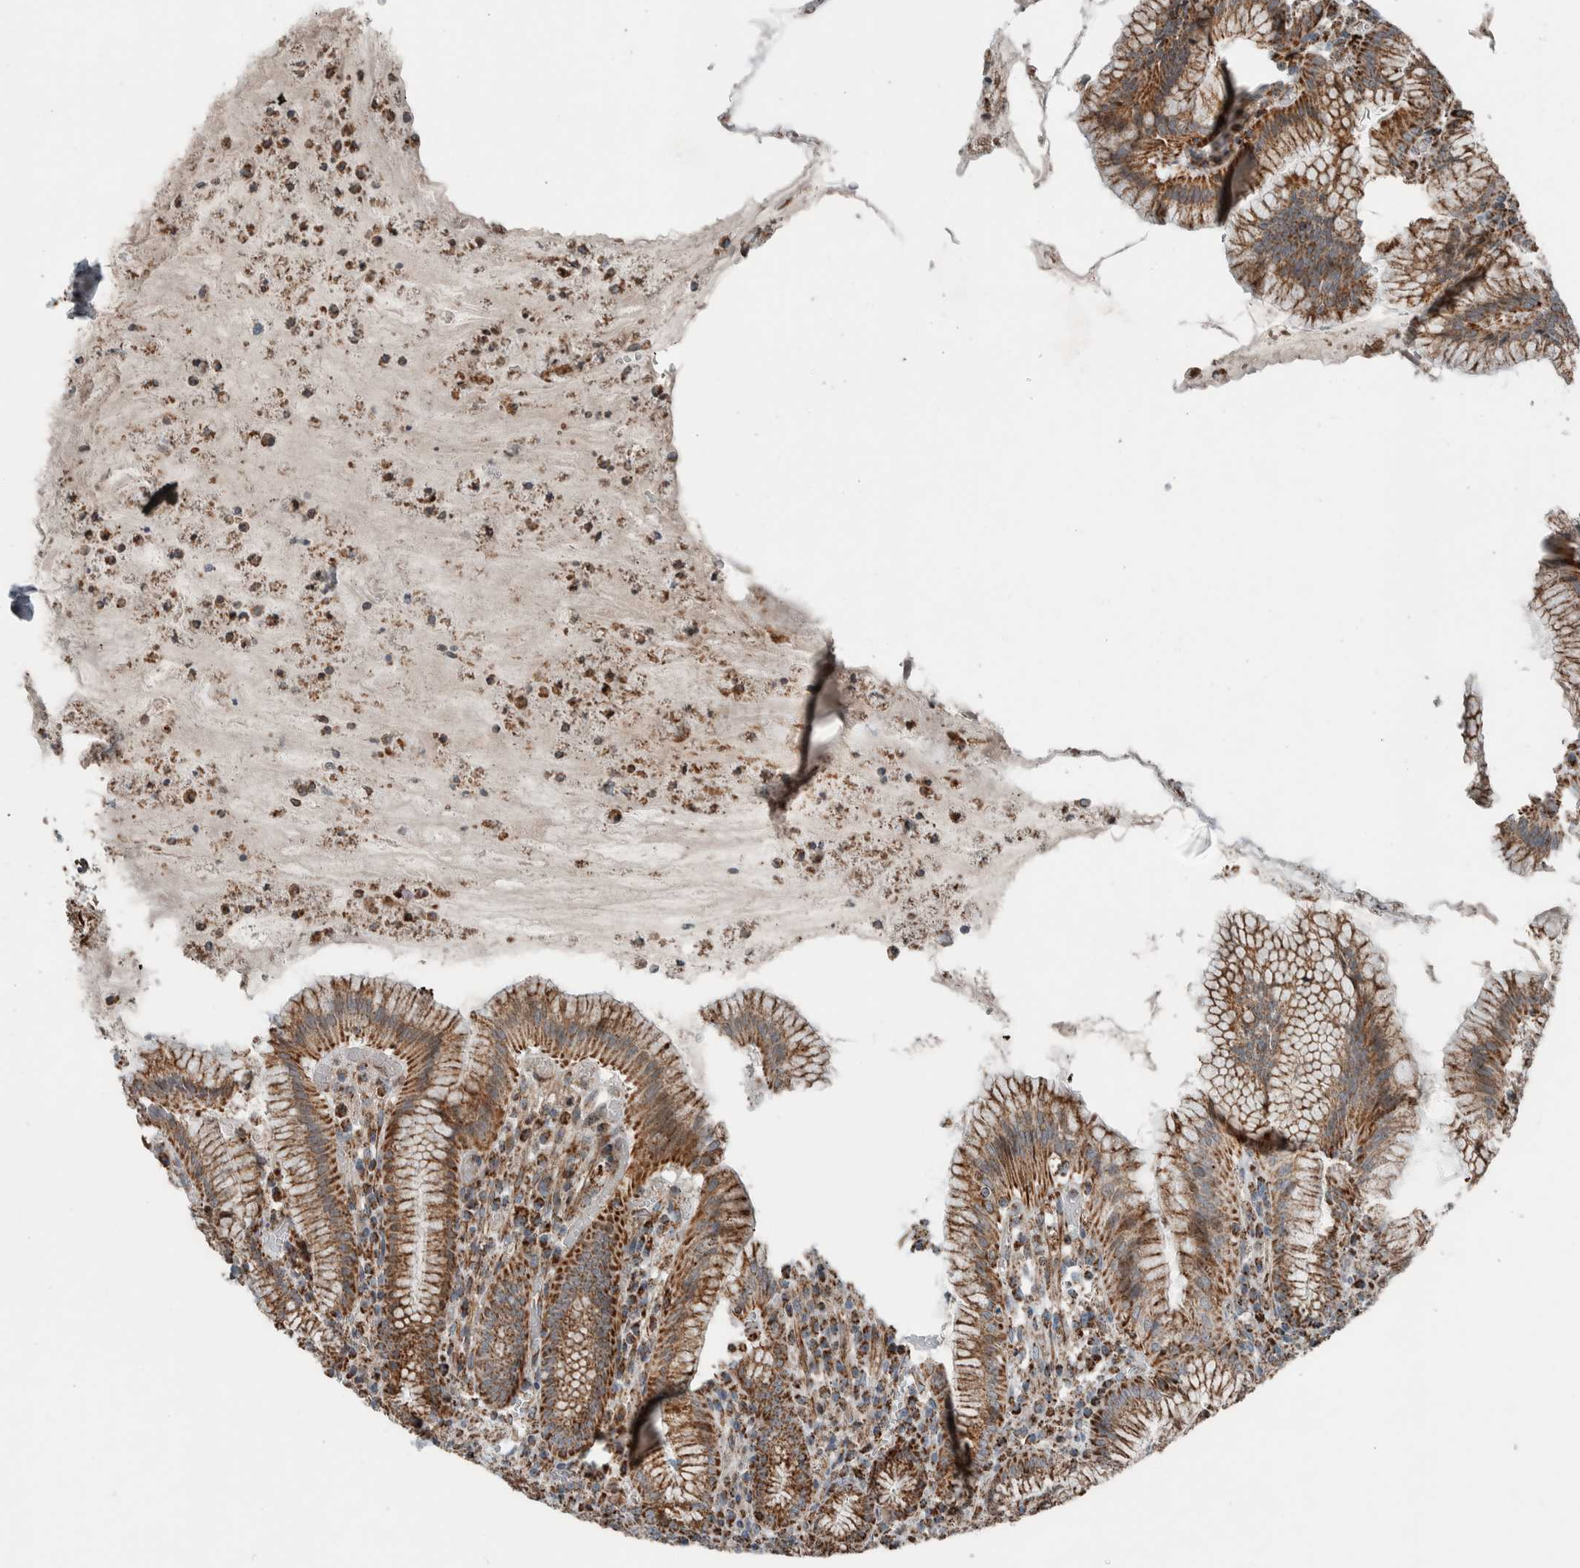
{"staining": {"intensity": "strong", "quantity": ">75%", "location": "cytoplasmic/membranous"}, "tissue": "stomach", "cell_type": "Glandular cells", "image_type": "normal", "snomed": [{"axis": "morphology", "description": "Normal tissue, NOS"}, {"axis": "topography", "description": "Stomach"}], "caption": "Immunohistochemistry (IHC) image of normal stomach stained for a protein (brown), which reveals high levels of strong cytoplasmic/membranous staining in approximately >75% of glandular cells.", "gene": "CNTROB", "patient": {"sex": "male", "age": 55}}